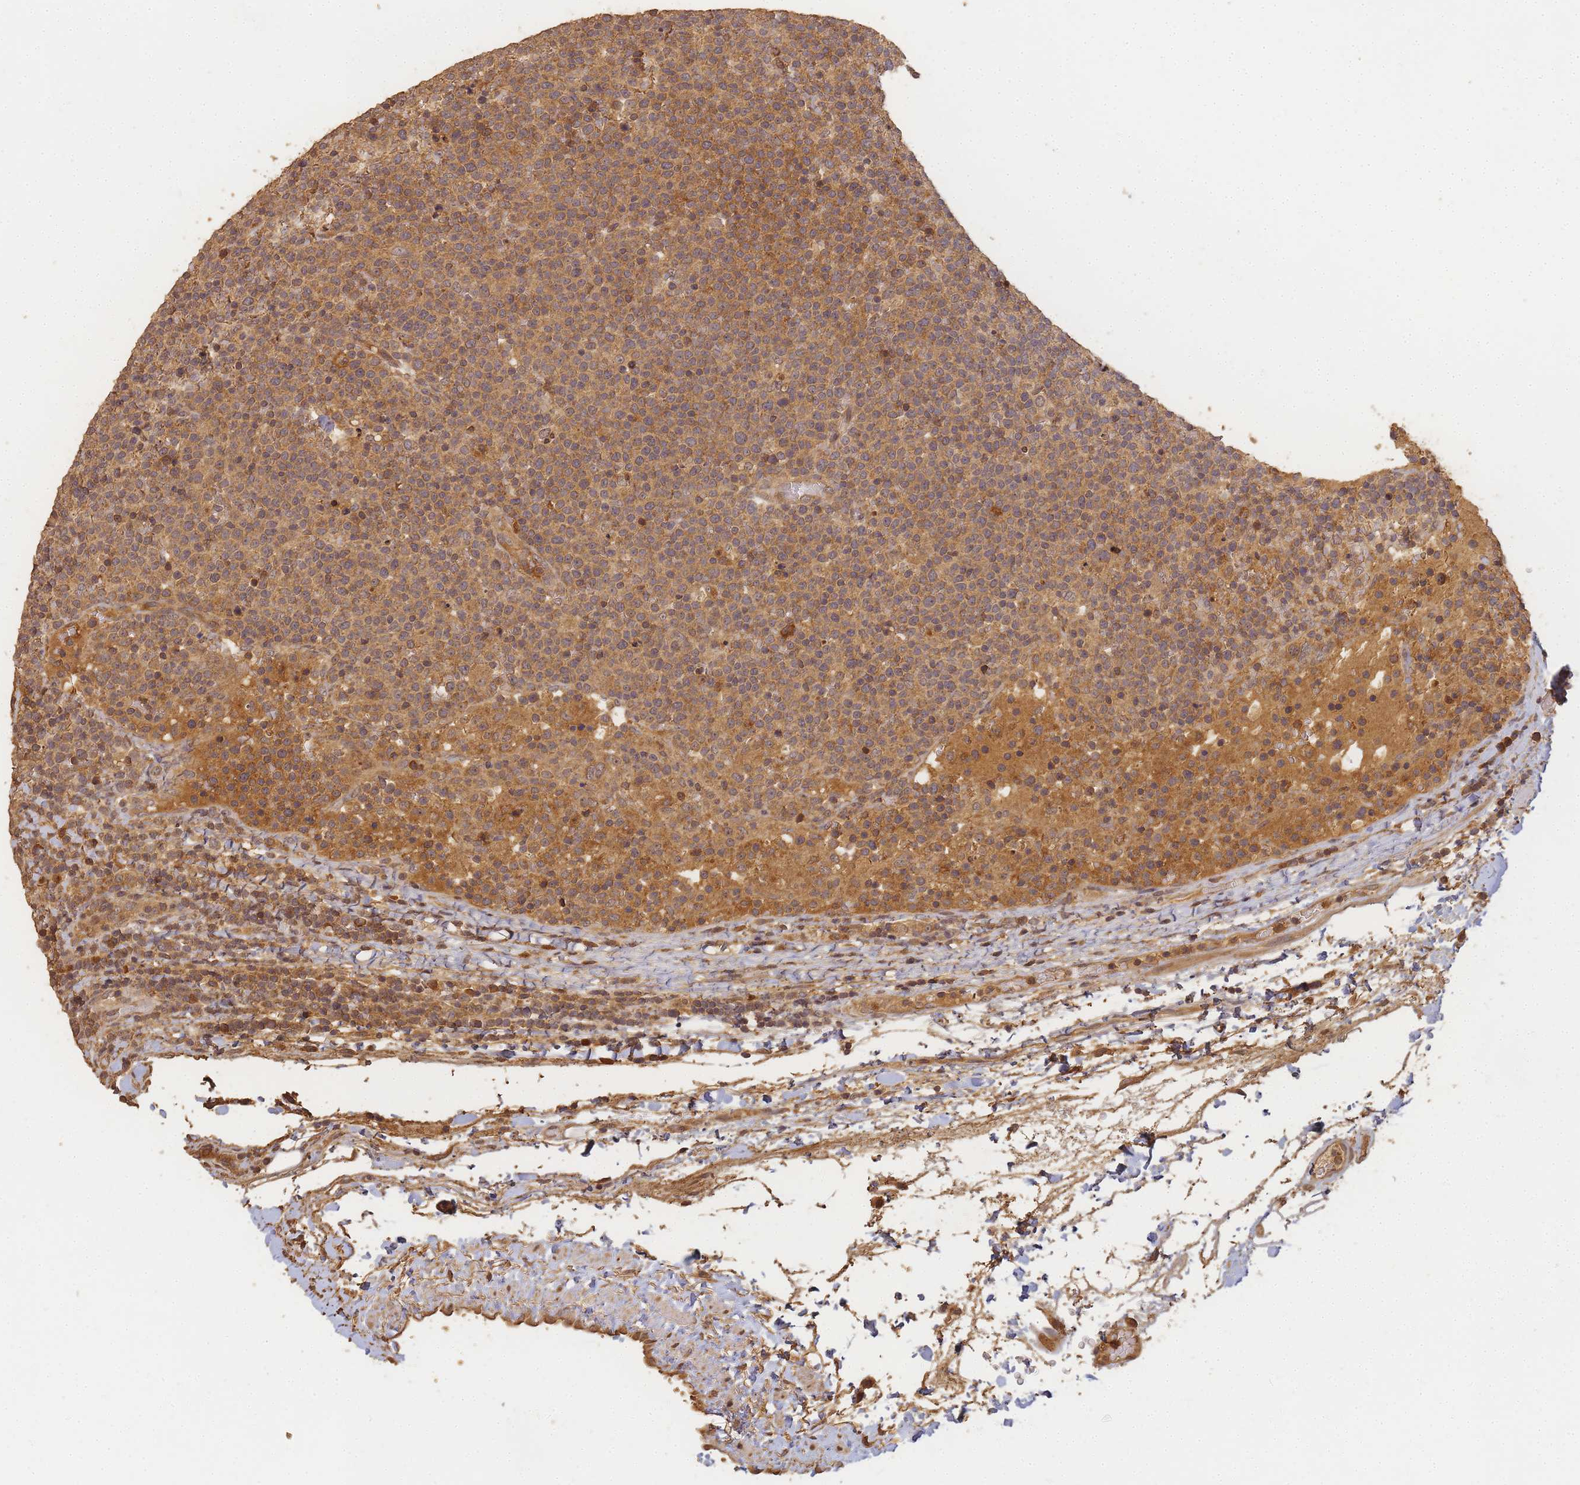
{"staining": {"intensity": "moderate", "quantity": ">75%", "location": "cytoplasmic/membranous"}, "tissue": "lymphoma", "cell_type": "Tumor cells", "image_type": "cancer", "snomed": [{"axis": "morphology", "description": "Malignant lymphoma, non-Hodgkin's type, High grade"}, {"axis": "topography", "description": "Lymph node"}], "caption": "Immunohistochemical staining of high-grade malignant lymphoma, non-Hodgkin's type shows moderate cytoplasmic/membranous protein positivity in approximately >75% of tumor cells. (Brightfield microscopy of DAB IHC at high magnification).", "gene": "ALKBH1", "patient": {"sex": "male", "age": 61}}